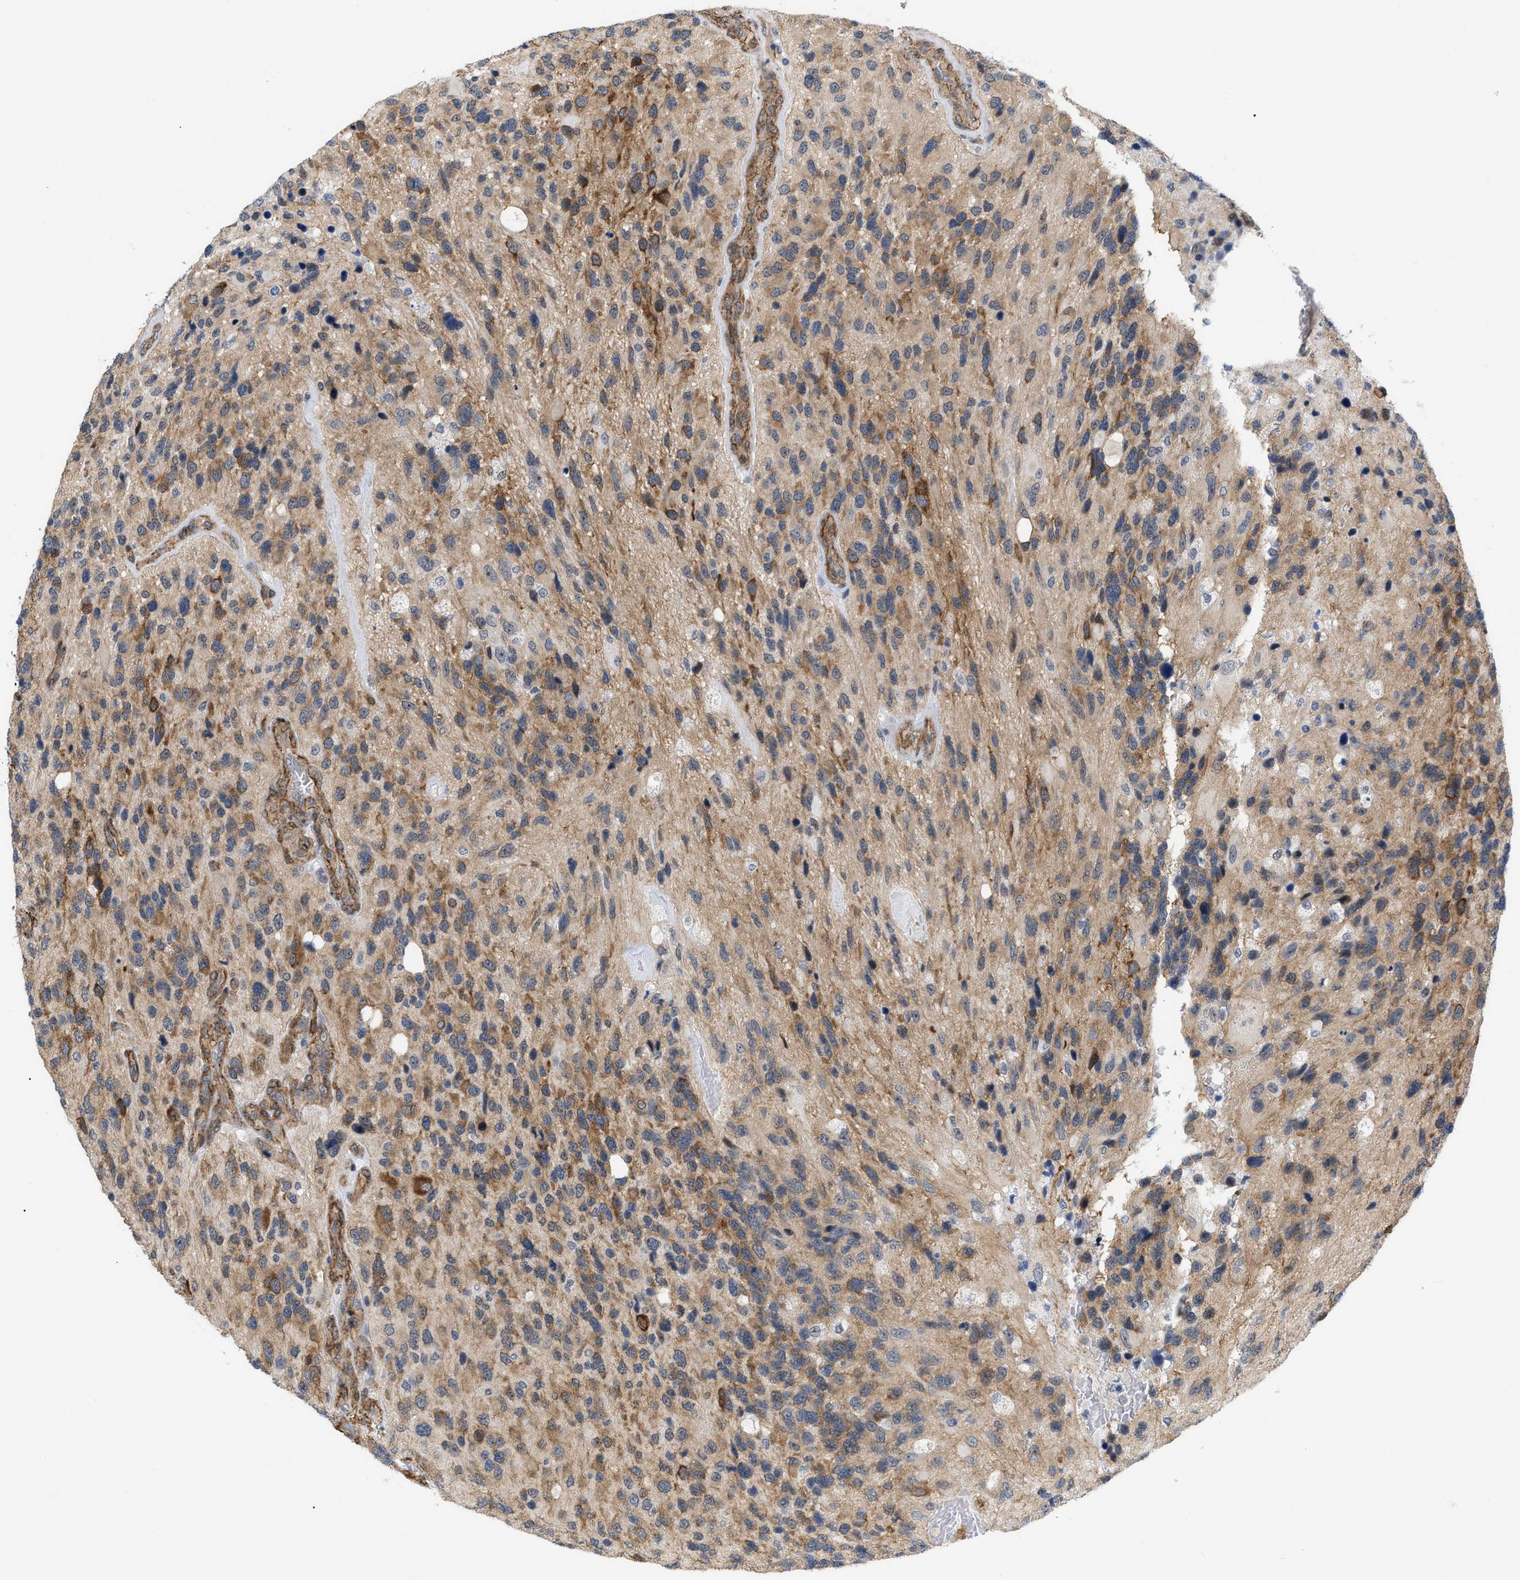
{"staining": {"intensity": "moderate", "quantity": "25%-75%", "location": "cytoplasmic/membranous"}, "tissue": "glioma", "cell_type": "Tumor cells", "image_type": "cancer", "snomed": [{"axis": "morphology", "description": "Glioma, malignant, High grade"}, {"axis": "topography", "description": "Brain"}], "caption": "Approximately 25%-75% of tumor cells in human glioma display moderate cytoplasmic/membranous protein staining as visualized by brown immunohistochemical staining.", "gene": "GPRASP2", "patient": {"sex": "female", "age": 58}}